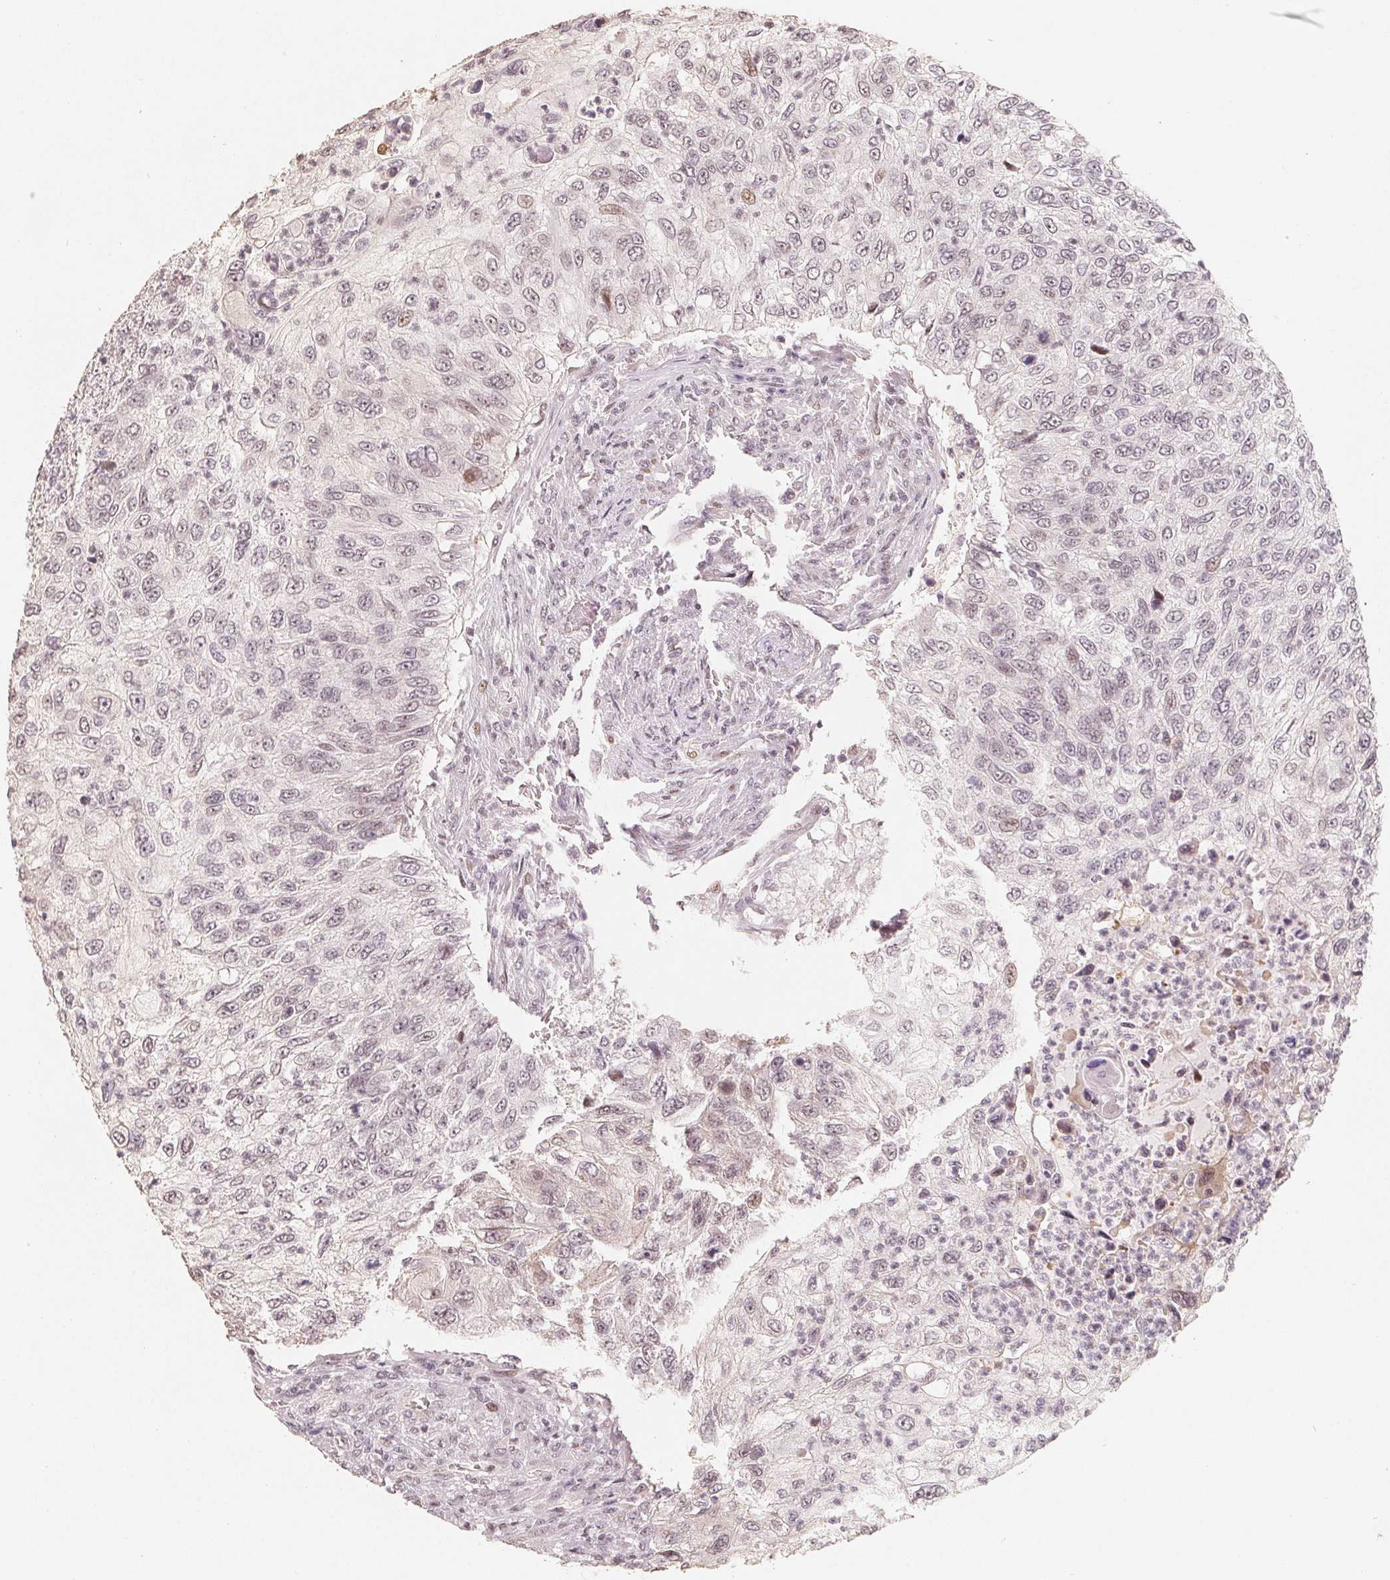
{"staining": {"intensity": "weak", "quantity": "<25%", "location": "nuclear"}, "tissue": "urothelial cancer", "cell_type": "Tumor cells", "image_type": "cancer", "snomed": [{"axis": "morphology", "description": "Urothelial carcinoma, High grade"}, {"axis": "topography", "description": "Urinary bladder"}], "caption": "Histopathology image shows no protein expression in tumor cells of urothelial cancer tissue.", "gene": "CCDC138", "patient": {"sex": "female", "age": 60}}